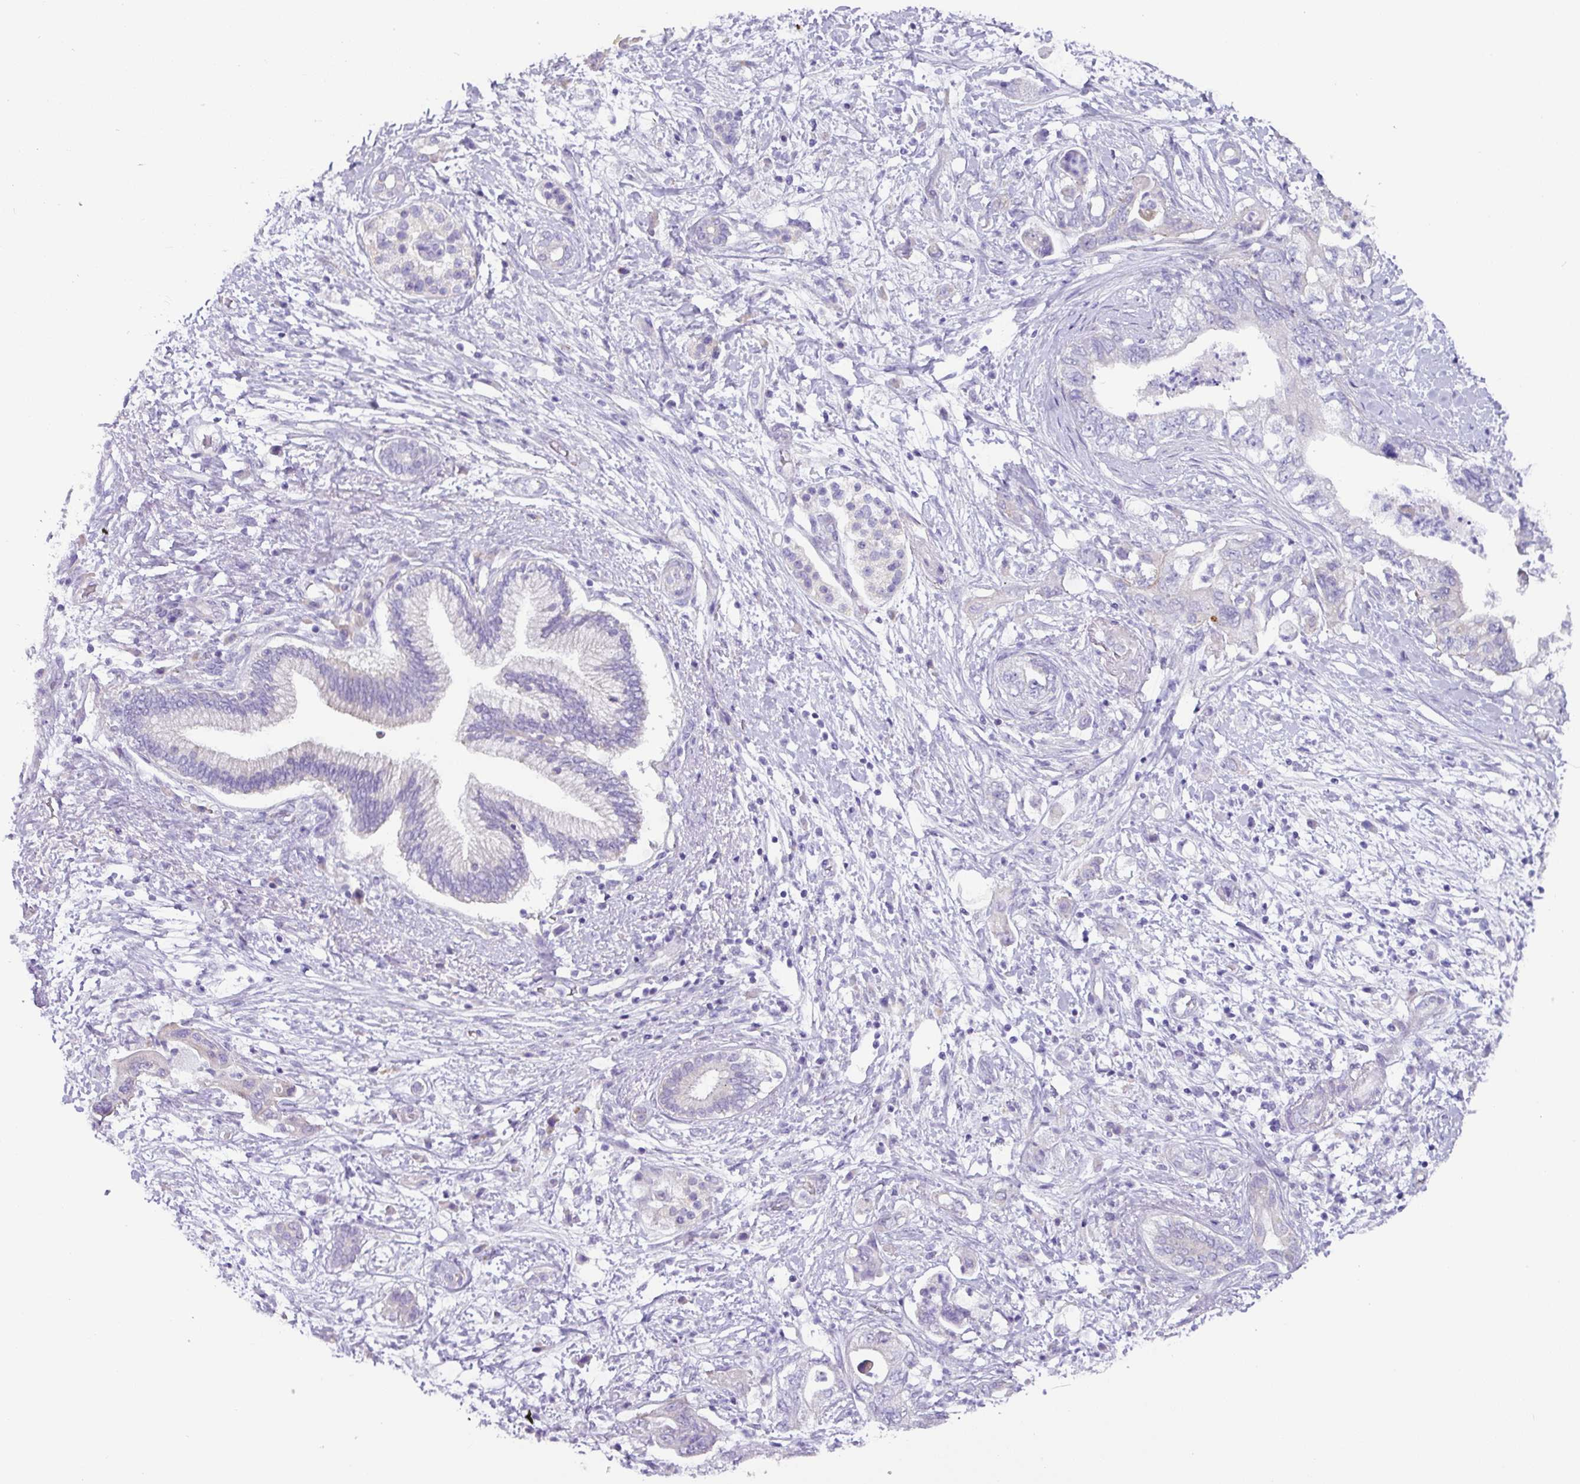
{"staining": {"intensity": "negative", "quantity": "none", "location": "none"}, "tissue": "pancreatic cancer", "cell_type": "Tumor cells", "image_type": "cancer", "snomed": [{"axis": "morphology", "description": "Adenocarcinoma, NOS"}, {"axis": "topography", "description": "Pancreas"}], "caption": "Immunohistochemistry (IHC) of pancreatic cancer (adenocarcinoma) displays no expression in tumor cells.", "gene": "RGS16", "patient": {"sex": "female", "age": 73}}